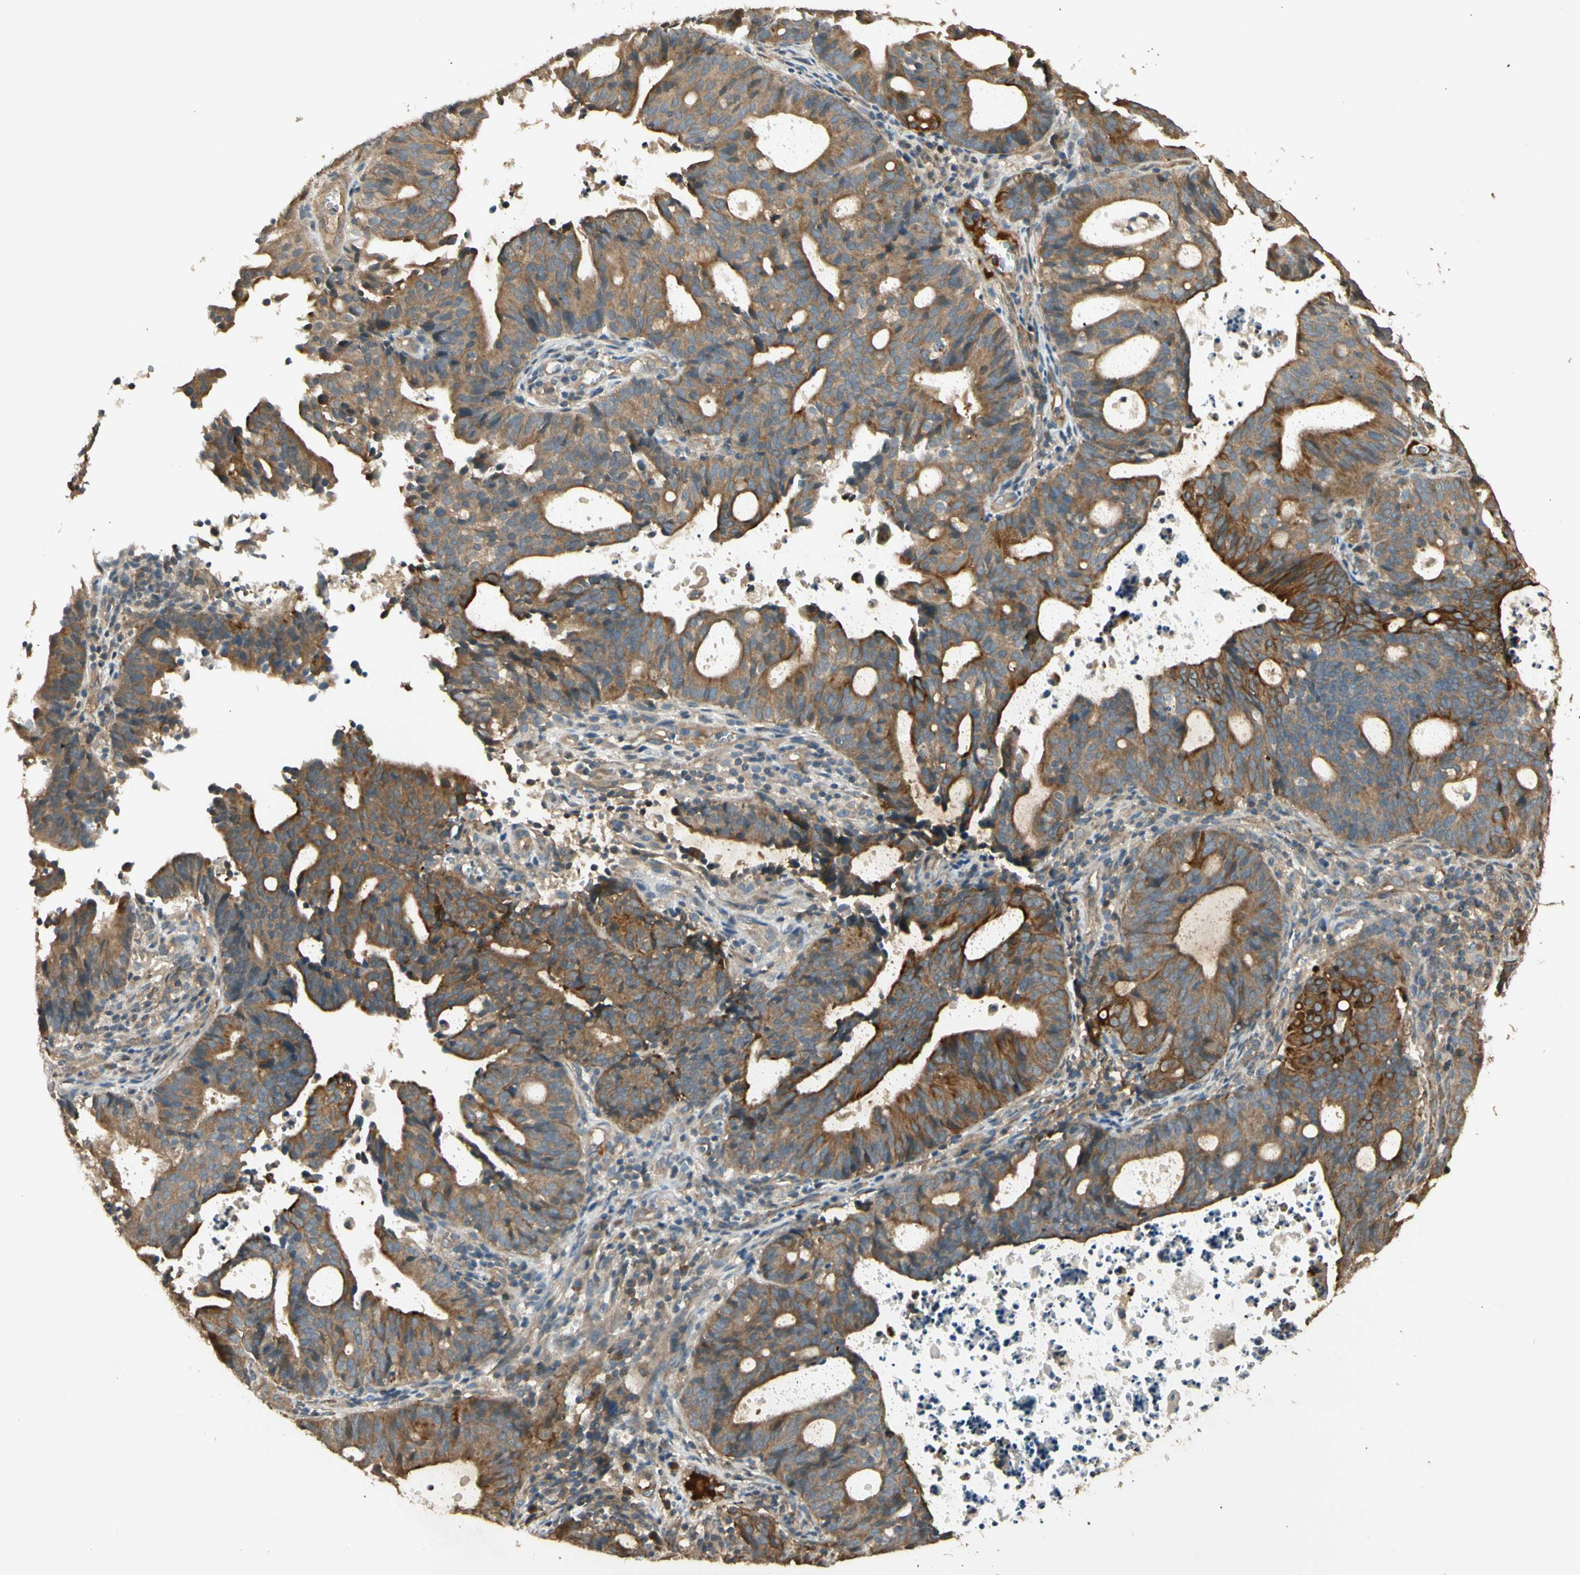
{"staining": {"intensity": "moderate", "quantity": ">75%", "location": "cytoplasmic/membranous"}, "tissue": "endometrial cancer", "cell_type": "Tumor cells", "image_type": "cancer", "snomed": [{"axis": "morphology", "description": "Adenocarcinoma, NOS"}, {"axis": "topography", "description": "Uterus"}], "caption": "IHC (DAB) staining of adenocarcinoma (endometrial) shows moderate cytoplasmic/membranous protein positivity in approximately >75% of tumor cells. The staining was performed using DAB, with brown indicating positive protein expression. Nuclei are stained blue with hematoxylin.", "gene": "PFDN5", "patient": {"sex": "female", "age": 83}}